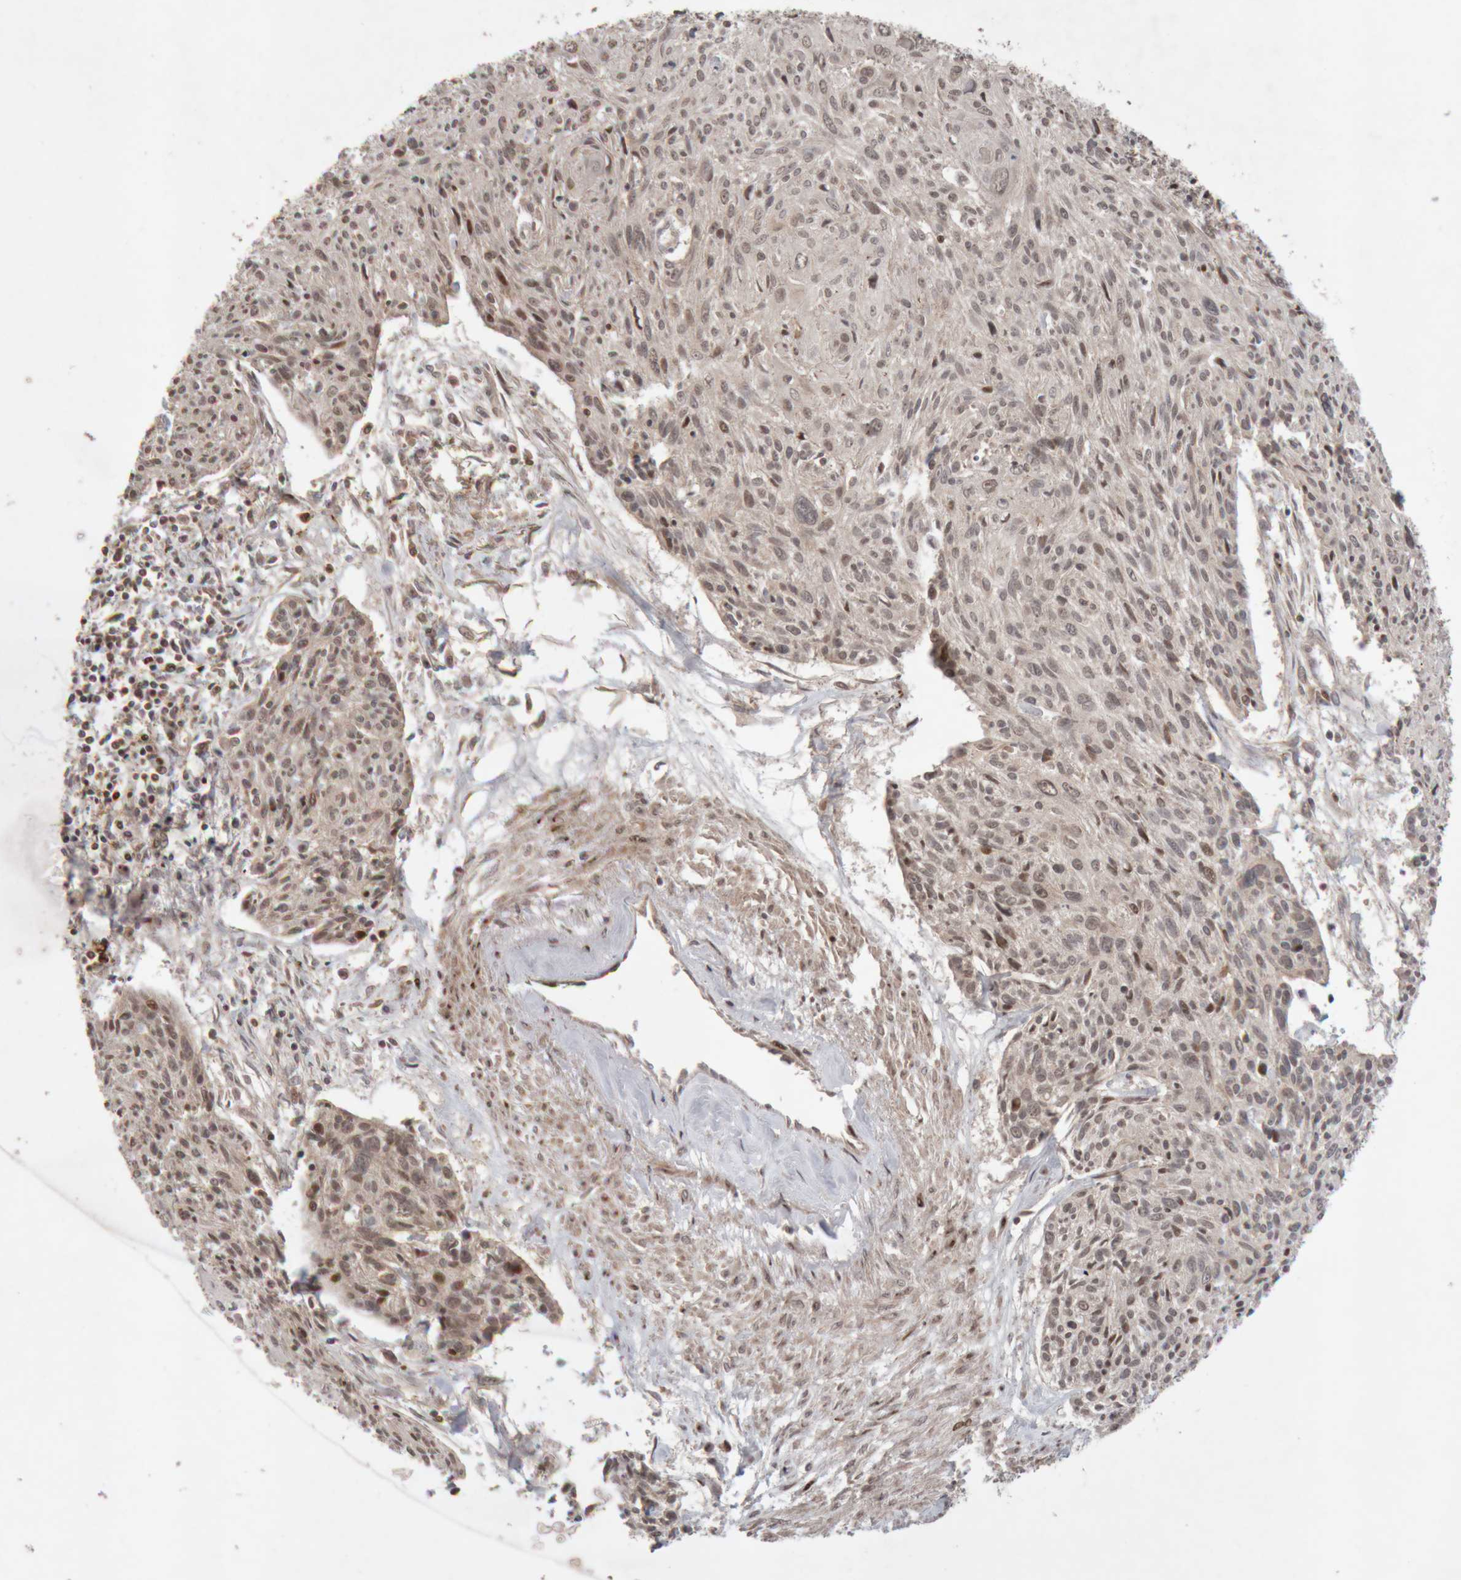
{"staining": {"intensity": "moderate", "quantity": "<25%", "location": "nuclear"}, "tissue": "cervical cancer", "cell_type": "Tumor cells", "image_type": "cancer", "snomed": [{"axis": "morphology", "description": "Squamous cell carcinoma, NOS"}, {"axis": "topography", "description": "Cervix"}], "caption": "Brown immunohistochemical staining in human cervical cancer displays moderate nuclear staining in about <25% of tumor cells.", "gene": "KIF21B", "patient": {"sex": "female", "age": 51}}